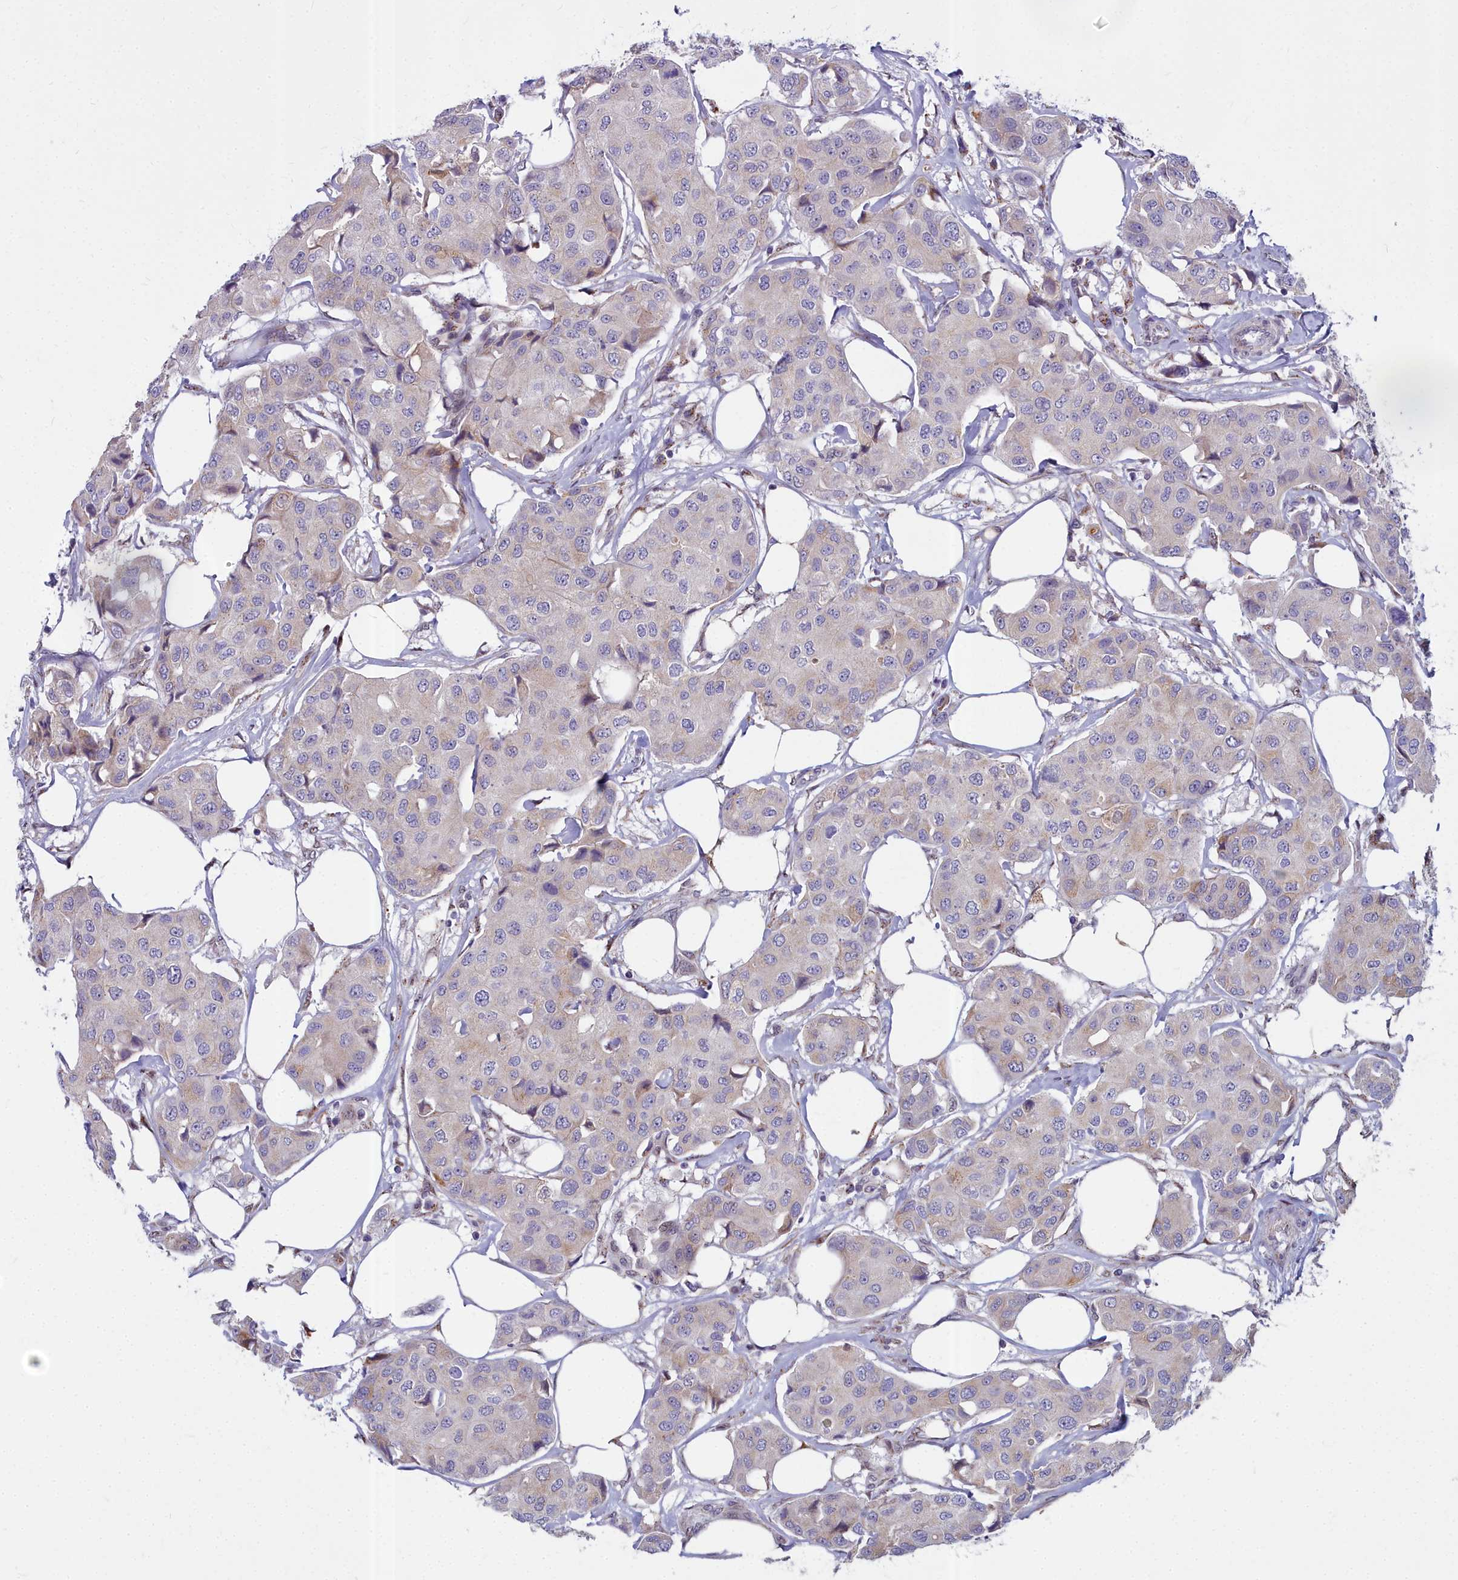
{"staining": {"intensity": "negative", "quantity": "none", "location": "none"}, "tissue": "breast cancer", "cell_type": "Tumor cells", "image_type": "cancer", "snomed": [{"axis": "morphology", "description": "Duct carcinoma"}, {"axis": "topography", "description": "Breast"}], "caption": "Tumor cells show no significant protein positivity in breast cancer.", "gene": "WDPCP", "patient": {"sex": "female", "age": 80}}